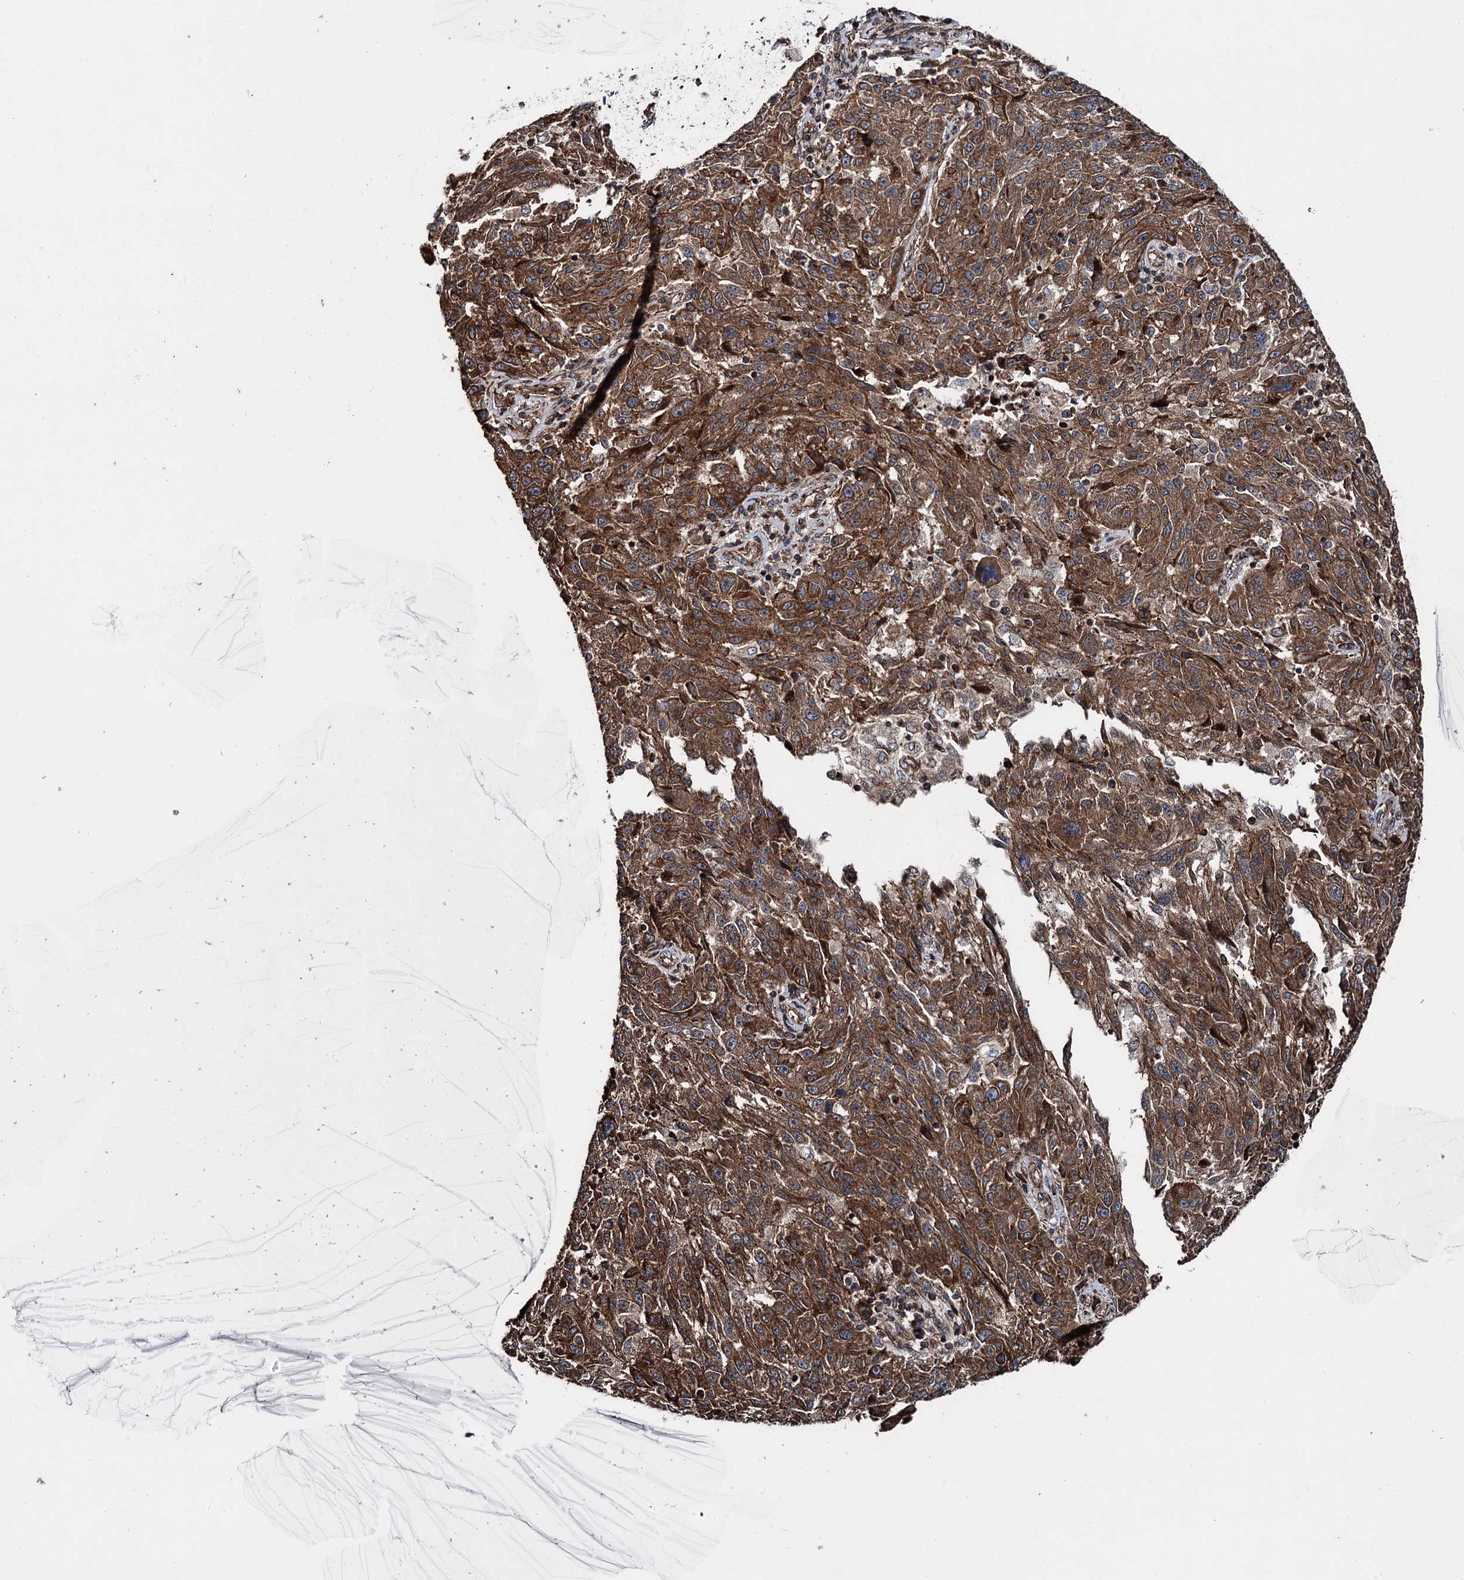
{"staining": {"intensity": "moderate", "quantity": ">75%", "location": "cytoplasmic/membranous"}, "tissue": "melanoma", "cell_type": "Tumor cells", "image_type": "cancer", "snomed": [{"axis": "morphology", "description": "Malignant melanoma, NOS"}, {"axis": "topography", "description": "Skin"}], "caption": "A histopathology image showing moderate cytoplasmic/membranous staining in approximately >75% of tumor cells in malignant melanoma, as visualized by brown immunohistochemical staining.", "gene": "ITFG2", "patient": {"sex": "male", "age": 53}}